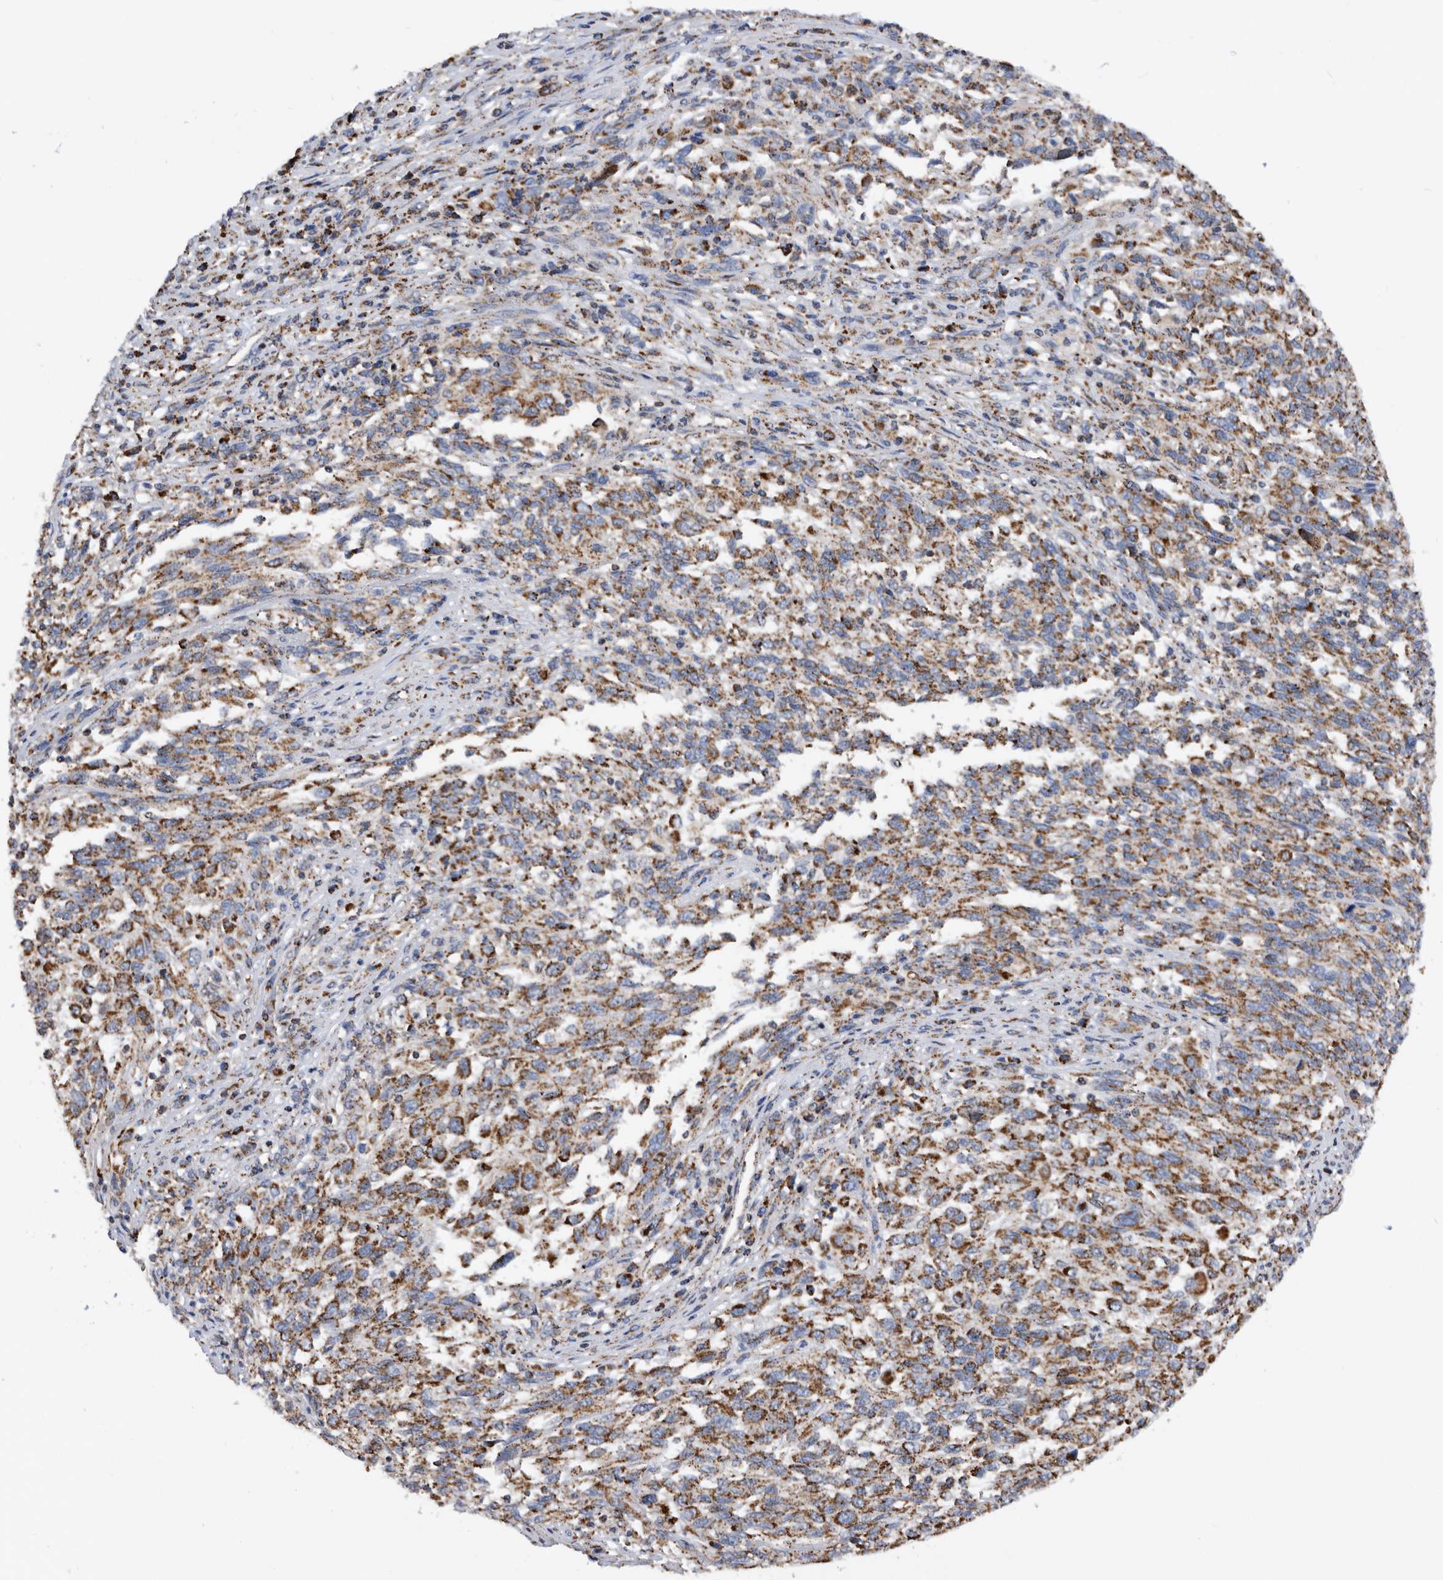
{"staining": {"intensity": "strong", "quantity": ">75%", "location": "cytoplasmic/membranous"}, "tissue": "melanoma", "cell_type": "Tumor cells", "image_type": "cancer", "snomed": [{"axis": "morphology", "description": "Malignant melanoma, Metastatic site"}, {"axis": "topography", "description": "Lymph node"}], "caption": "A high-resolution photomicrograph shows IHC staining of melanoma, which displays strong cytoplasmic/membranous staining in approximately >75% of tumor cells.", "gene": "WFDC1", "patient": {"sex": "male", "age": 61}}